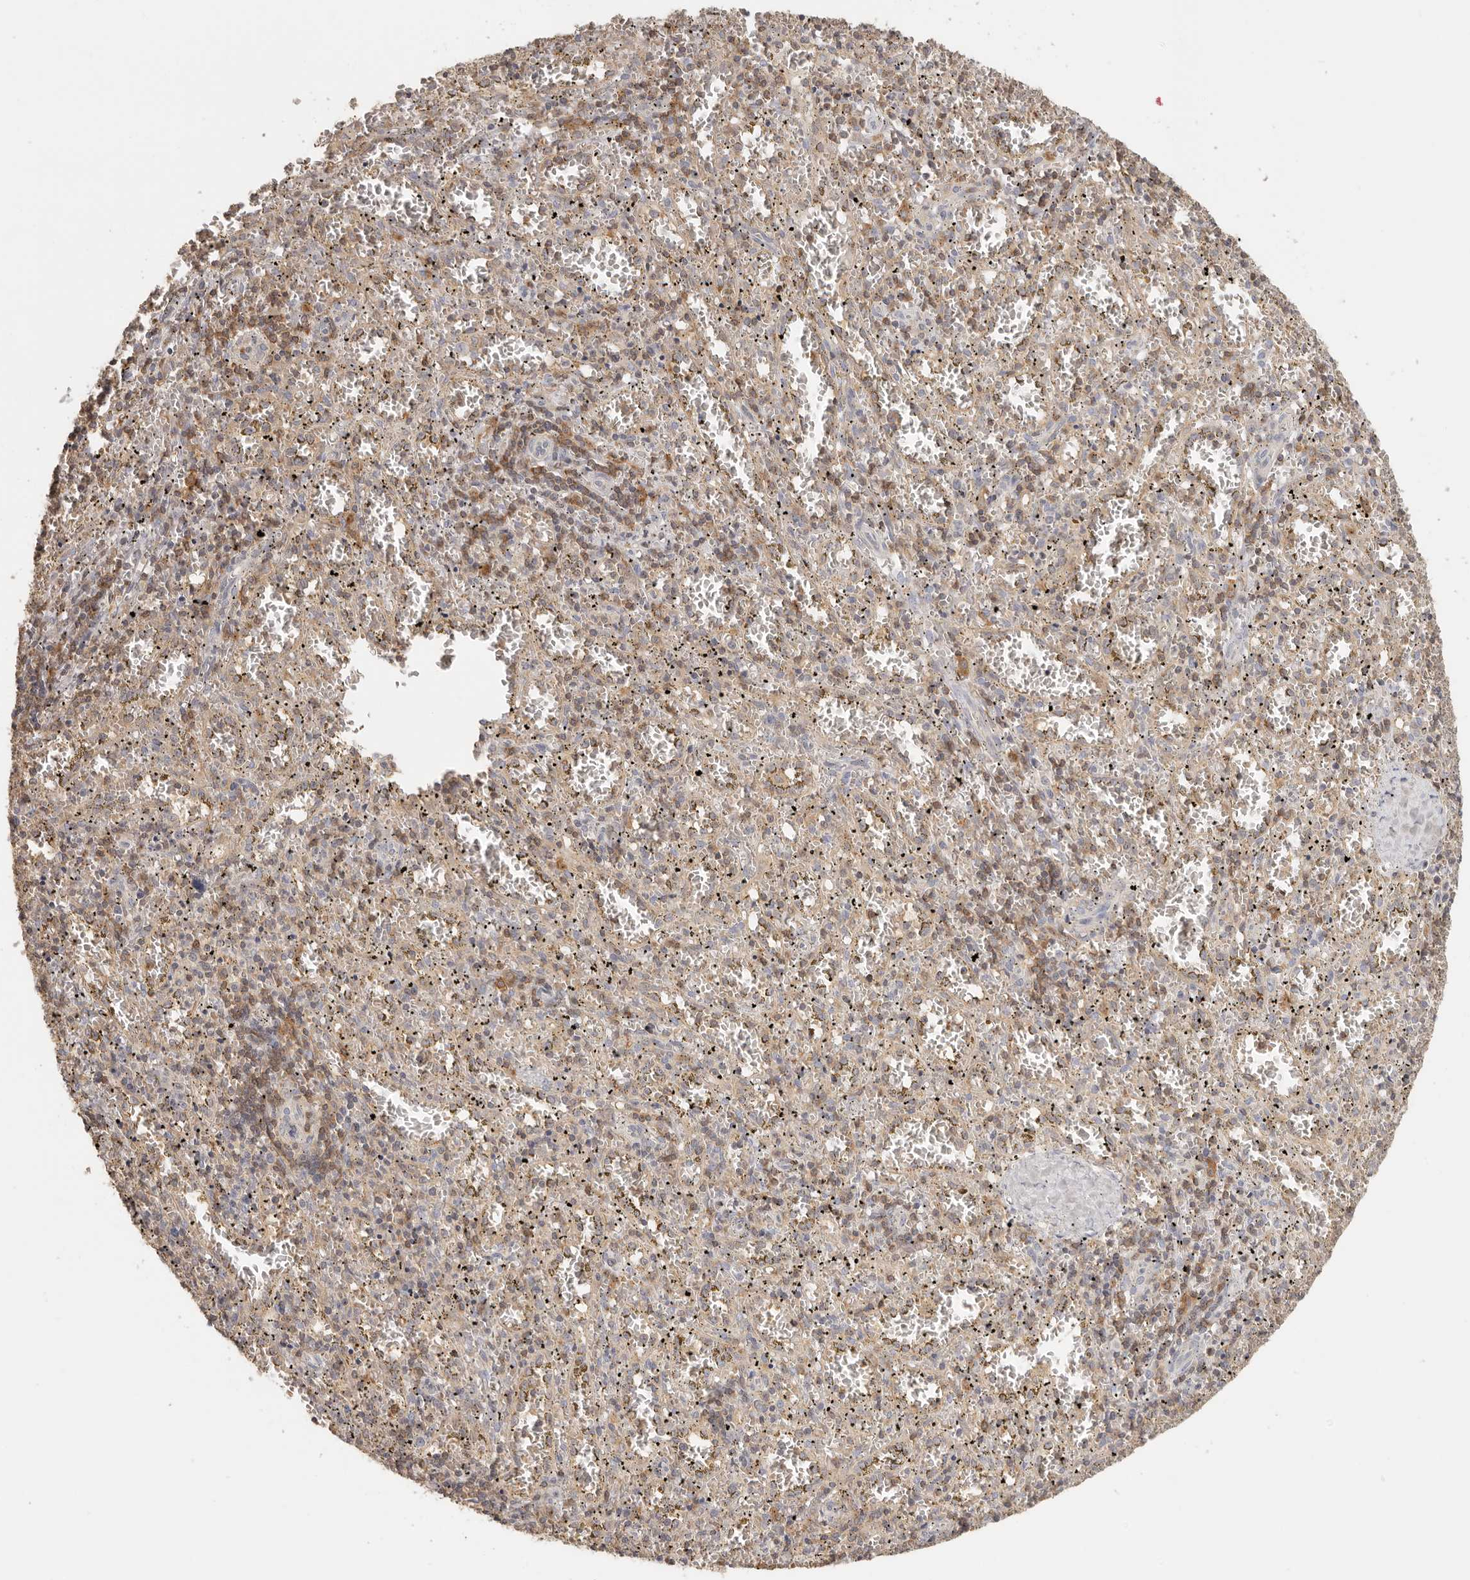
{"staining": {"intensity": "moderate", "quantity": "<25%", "location": "cytoplasmic/membranous"}, "tissue": "spleen", "cell_type": "Cells in red pulp", "image_type": "normal", "snomed": [{"axis": "morphology", "description": "Normal tissue, NOS"}, {"axis": "topography", "description": "Spleen"}], "caption": "A histopathology image showing moderate cytoplasmic/membranous expression in approximately <25% of cells in red pulp in benign spleen, as visualized by brown immunohistochemical staining.", "gene": "CSK", "patient": {"sex": "male", "age": 11}}